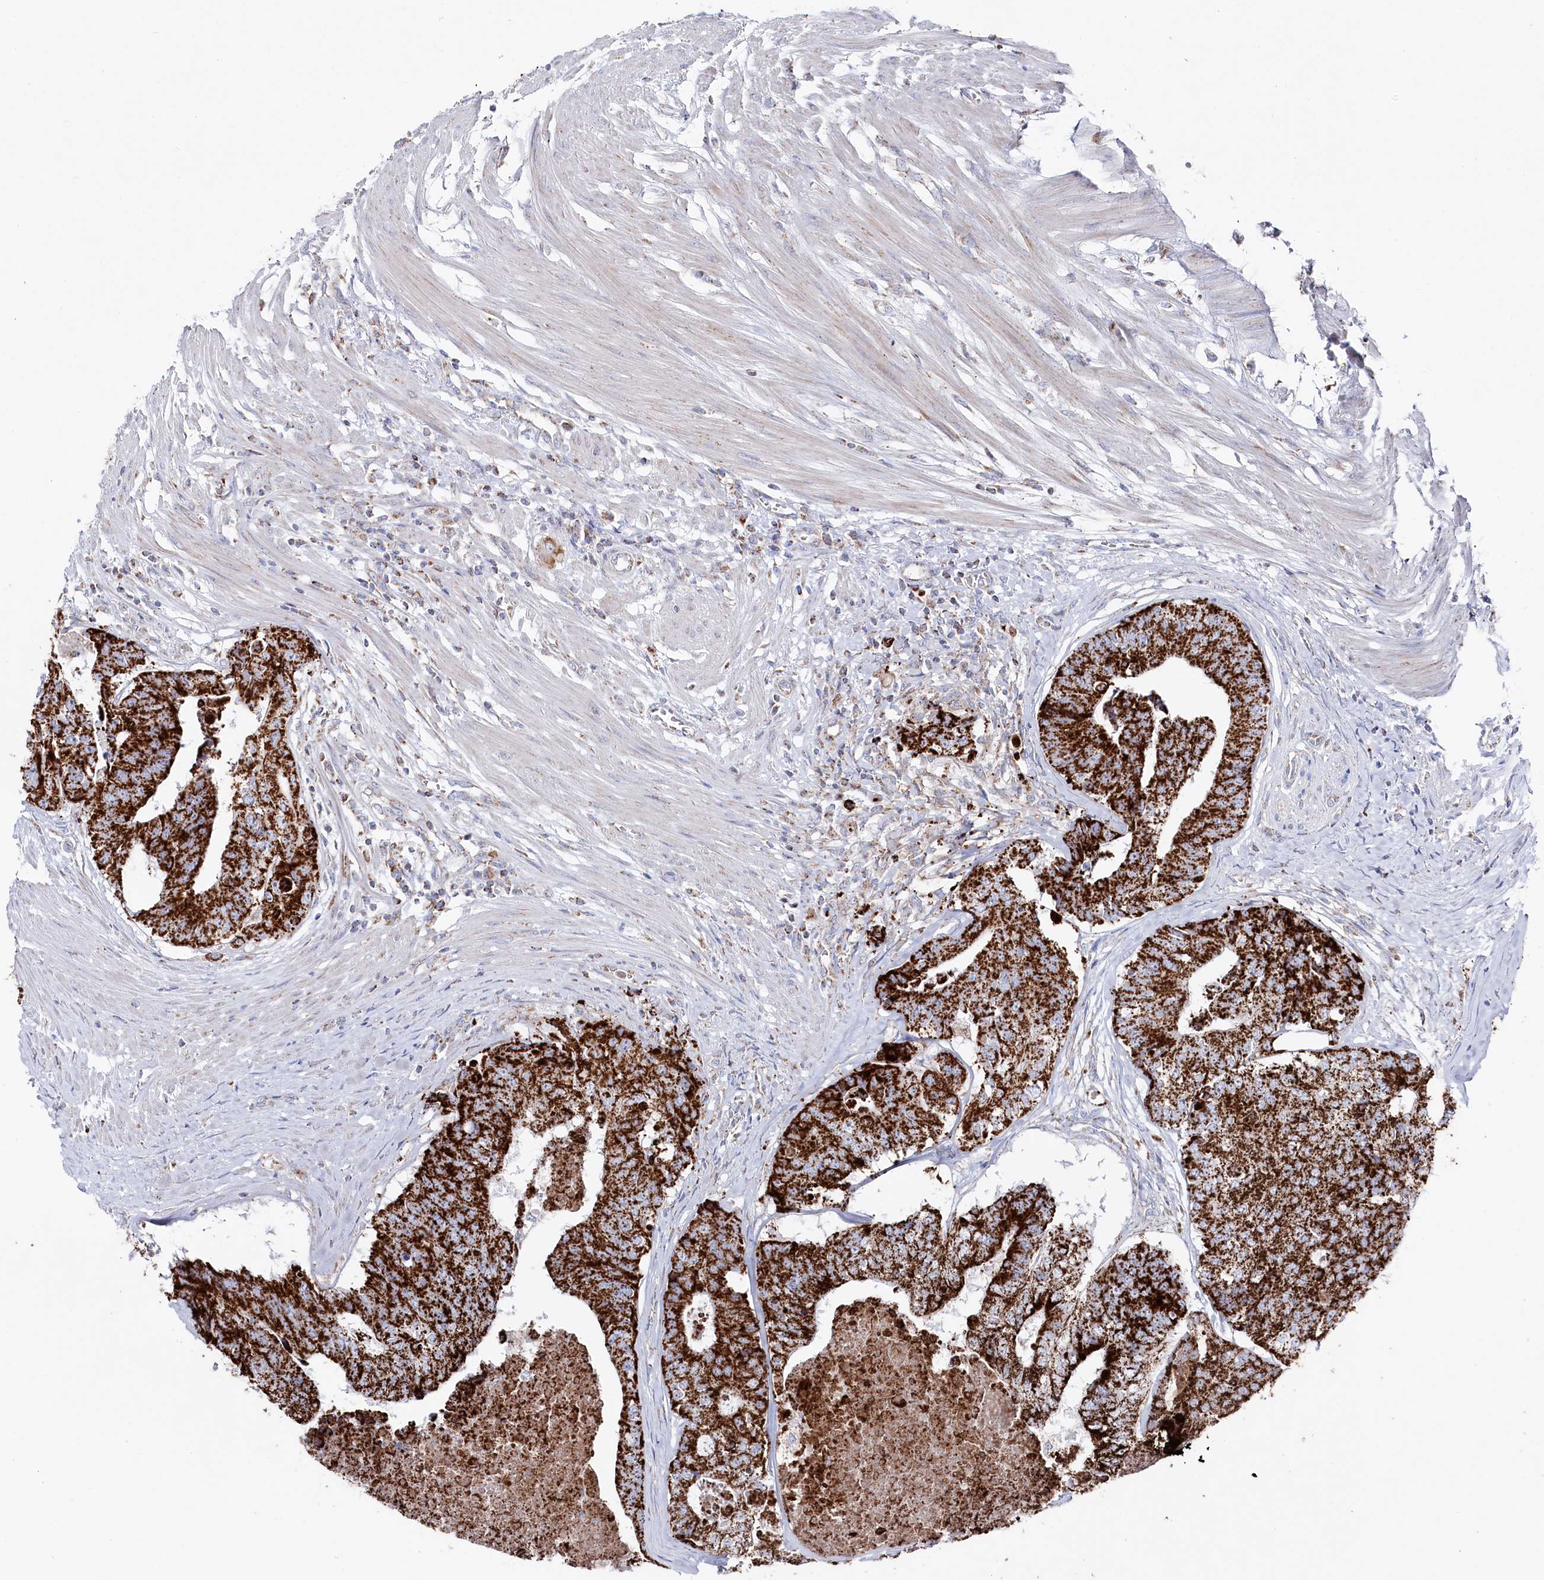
{"staining": {"intensity": "strong", "quantity": ">75%", "location": "cytoplasmic/membranous"}, "tissue": "colorectal cancer", "cell_type": "Tumor cells", "image_type": "cancer", "snomed": [{"axis": "morphology", "description": "Adenocarcinoma, NOS"}, {"axis": "topography", "description": "Colon"}], "caption": "Colorectal cancer stained with a brown dye shows strong cytoplasmic/membranous positive staining in approximately >75% of tumor cells.", "gene": "GLS2", "patient": {"sex": "female", "age": 67}}